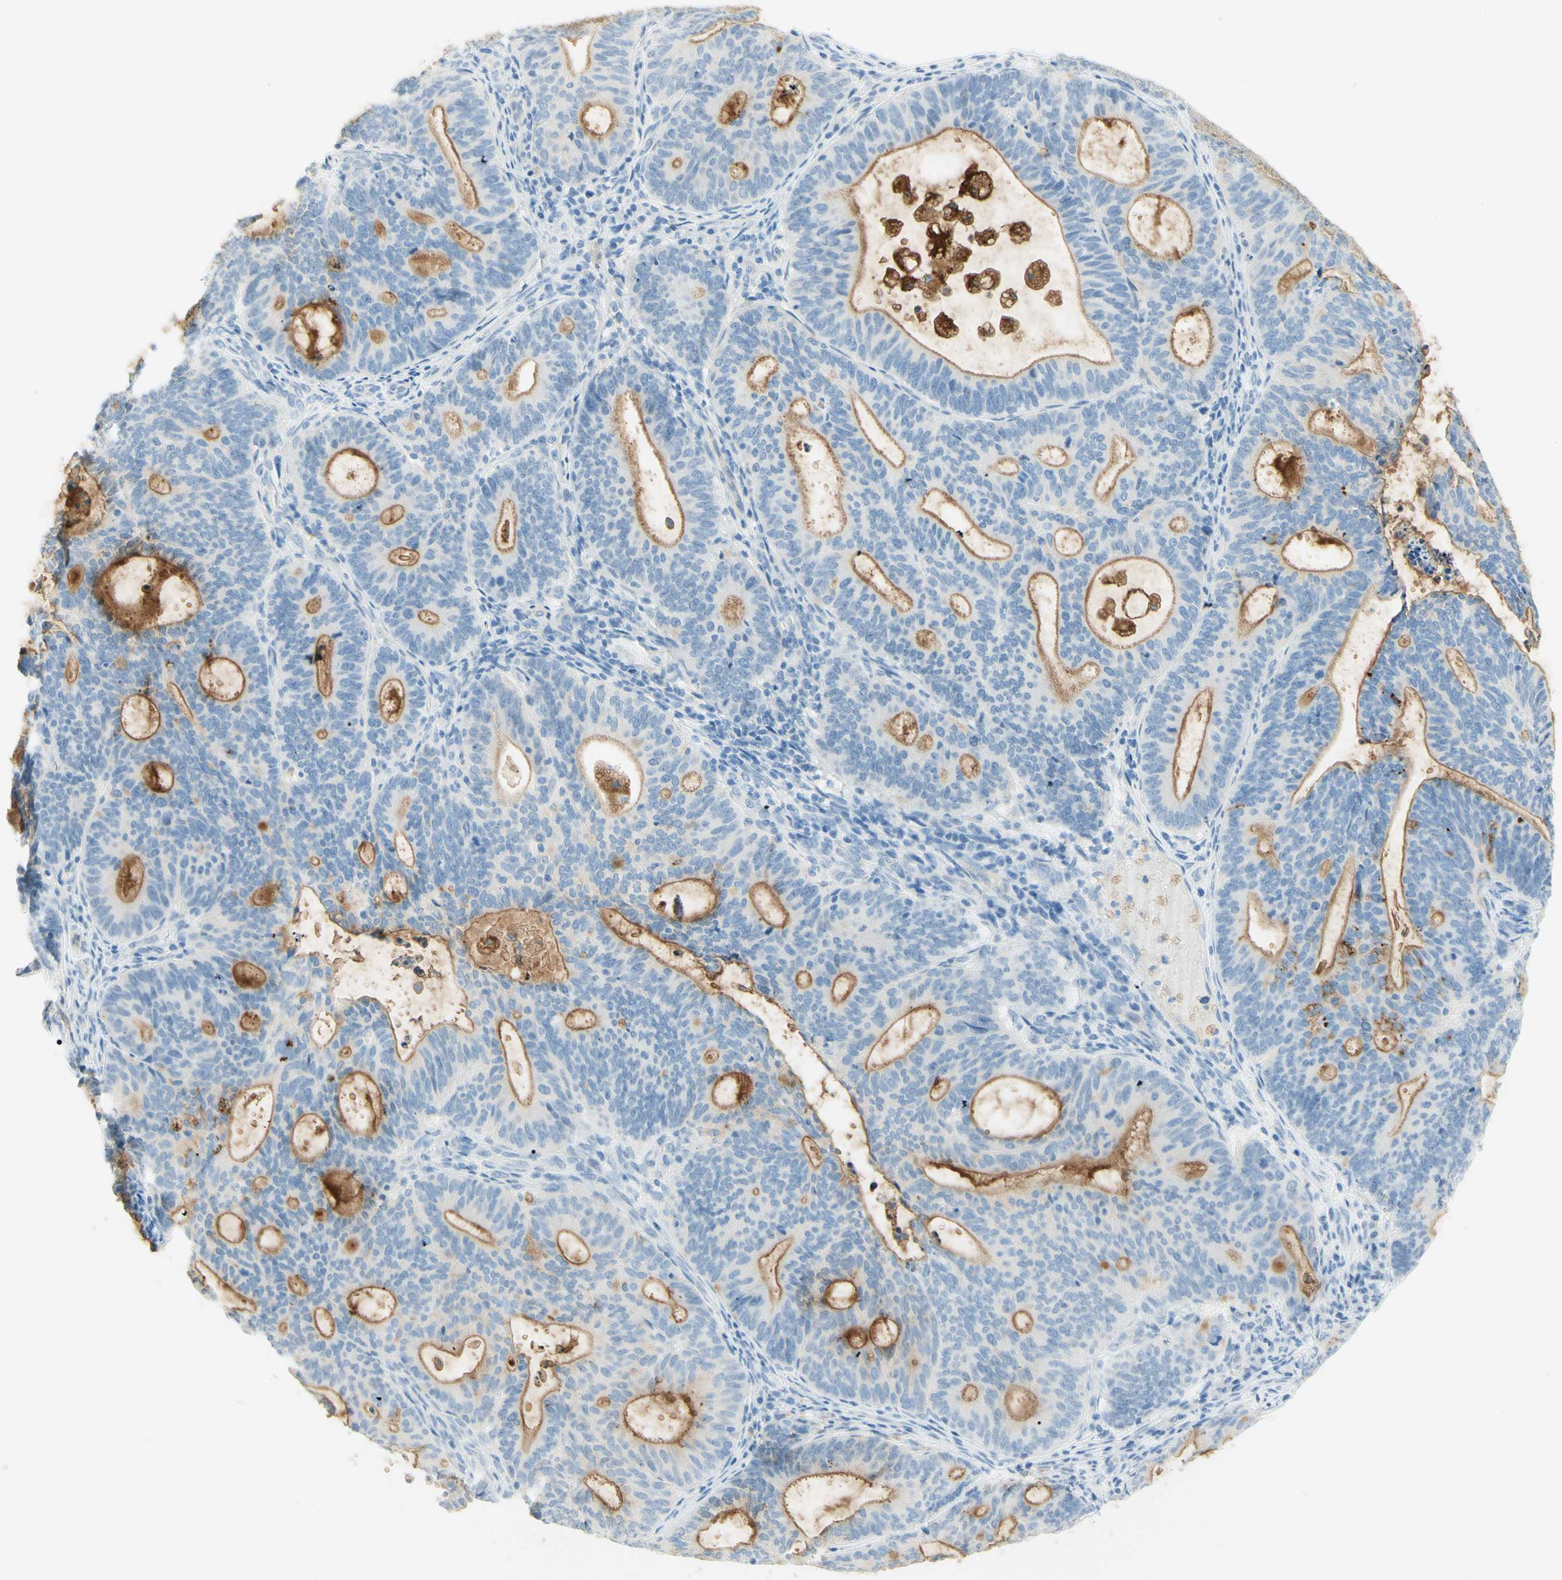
{"staining": {"intensity": "moderate", "quantity": "<25%", "location": "cytoplasmic/membranous"}, "tissue": "endometrial cancer", "cell_type": "Tumor cells", "image_type": "cancer", "snomed": [{"axis": "morphology", "description": "Adenocarcinoma, NOS"}, {"axis": "topography", "description": "Uterus"}], "caption": "Endometrial cancer stained for a protein (brown) displays moderate cytoplasmic/membranous positive staining in about <25% of tumor cells.", "gene": "TMEM132D", "patient": {"sex": "female", "age": 83}}